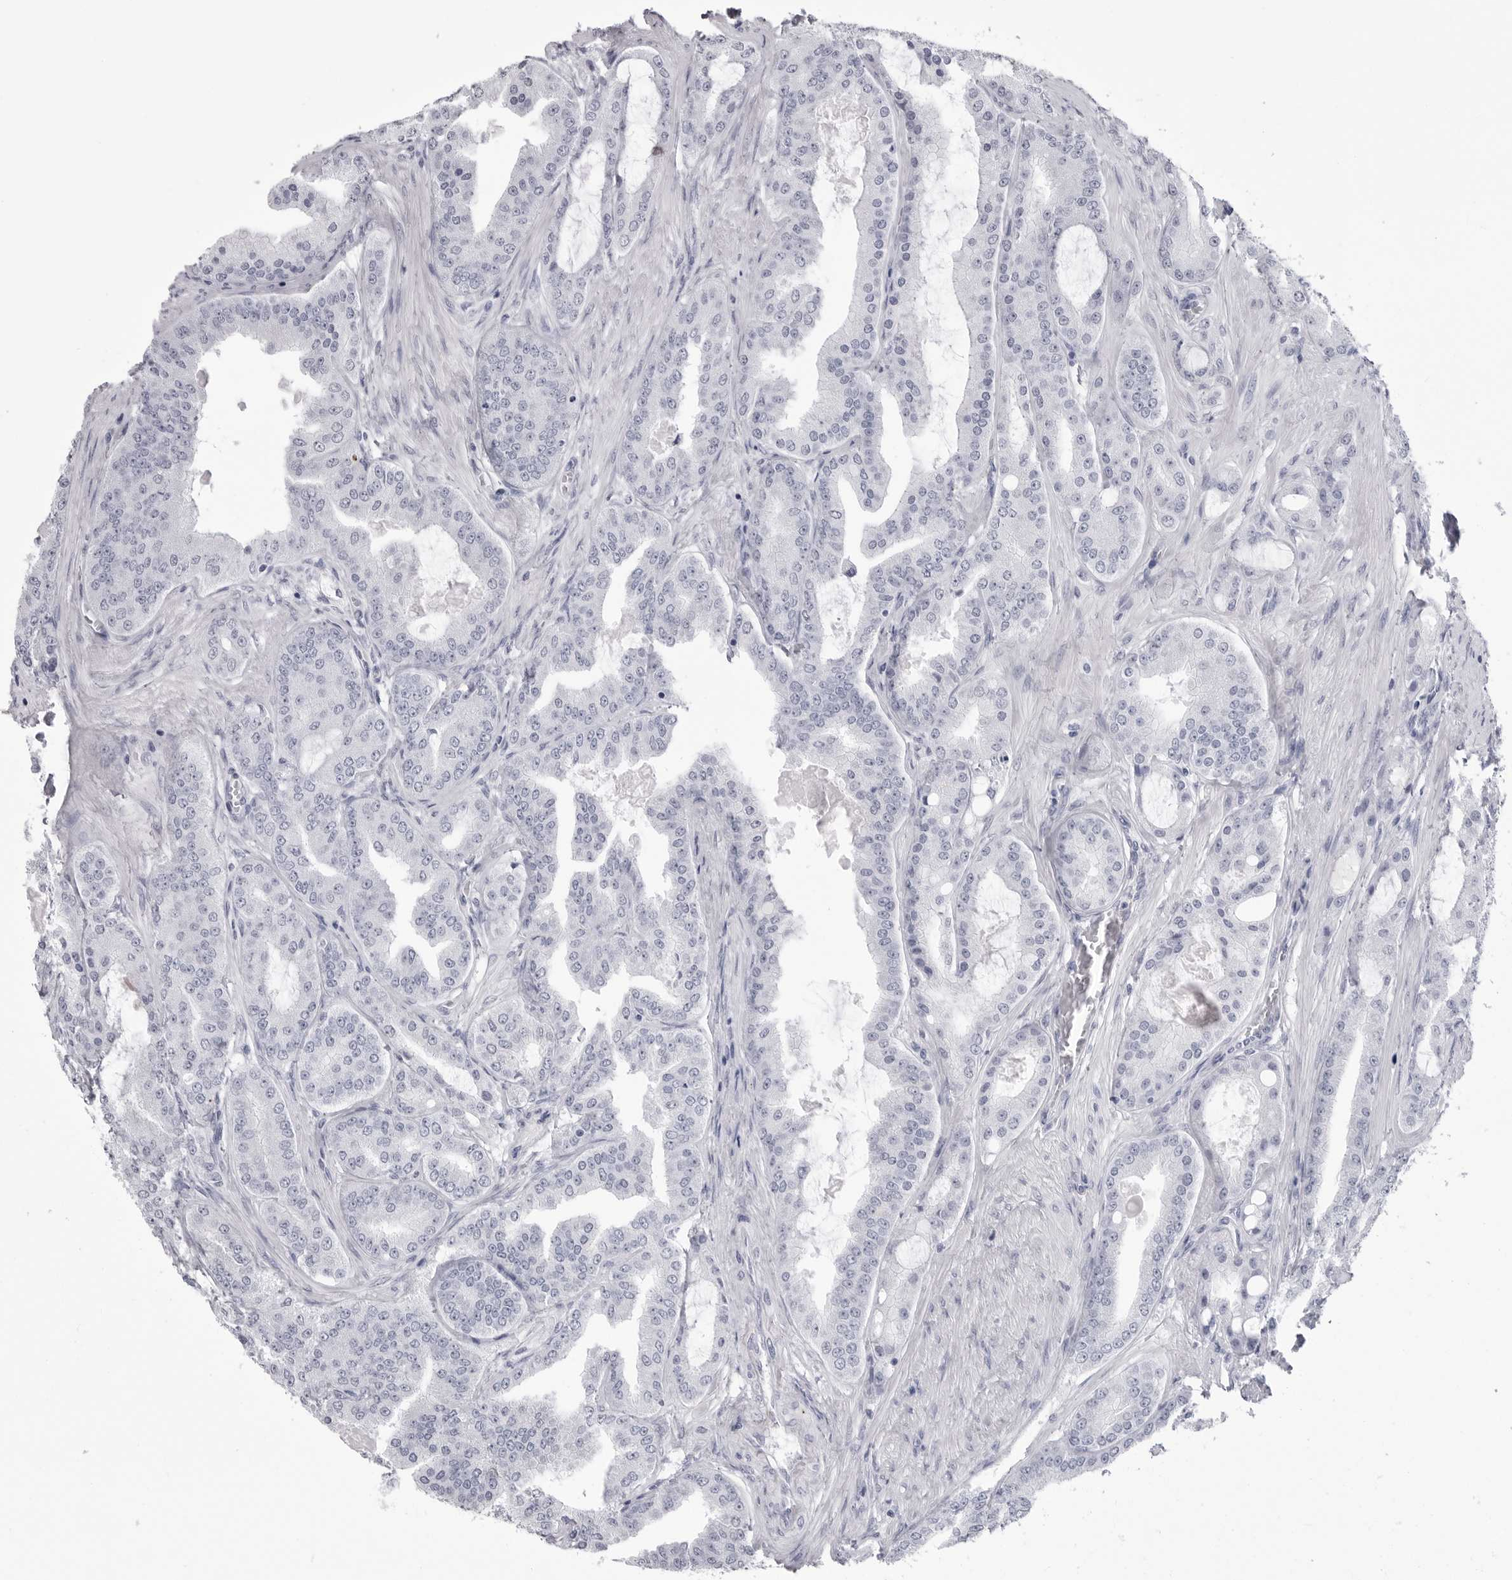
{"staining": {"intensity": "negative", "quantity": "none", "location": "none"}, "tissue": "prostate cancer", "cell_type": "Tumor cells", "image_type": "cancer", "snomed": [{"axis": "morphology", "description": "Adenocarcinoma, High grade"}, {"axis": "topography", "description": "Prostate"}], "caption": "DAB (3,3'-diaminobenzidine) immunohistochemical staining of human adenocarcinoma (high-grade) (prostate) demonstrates no significant staining in tumor cells.", "gene": "COL26A1", "patient": {"sex": "male", "age": 60}}